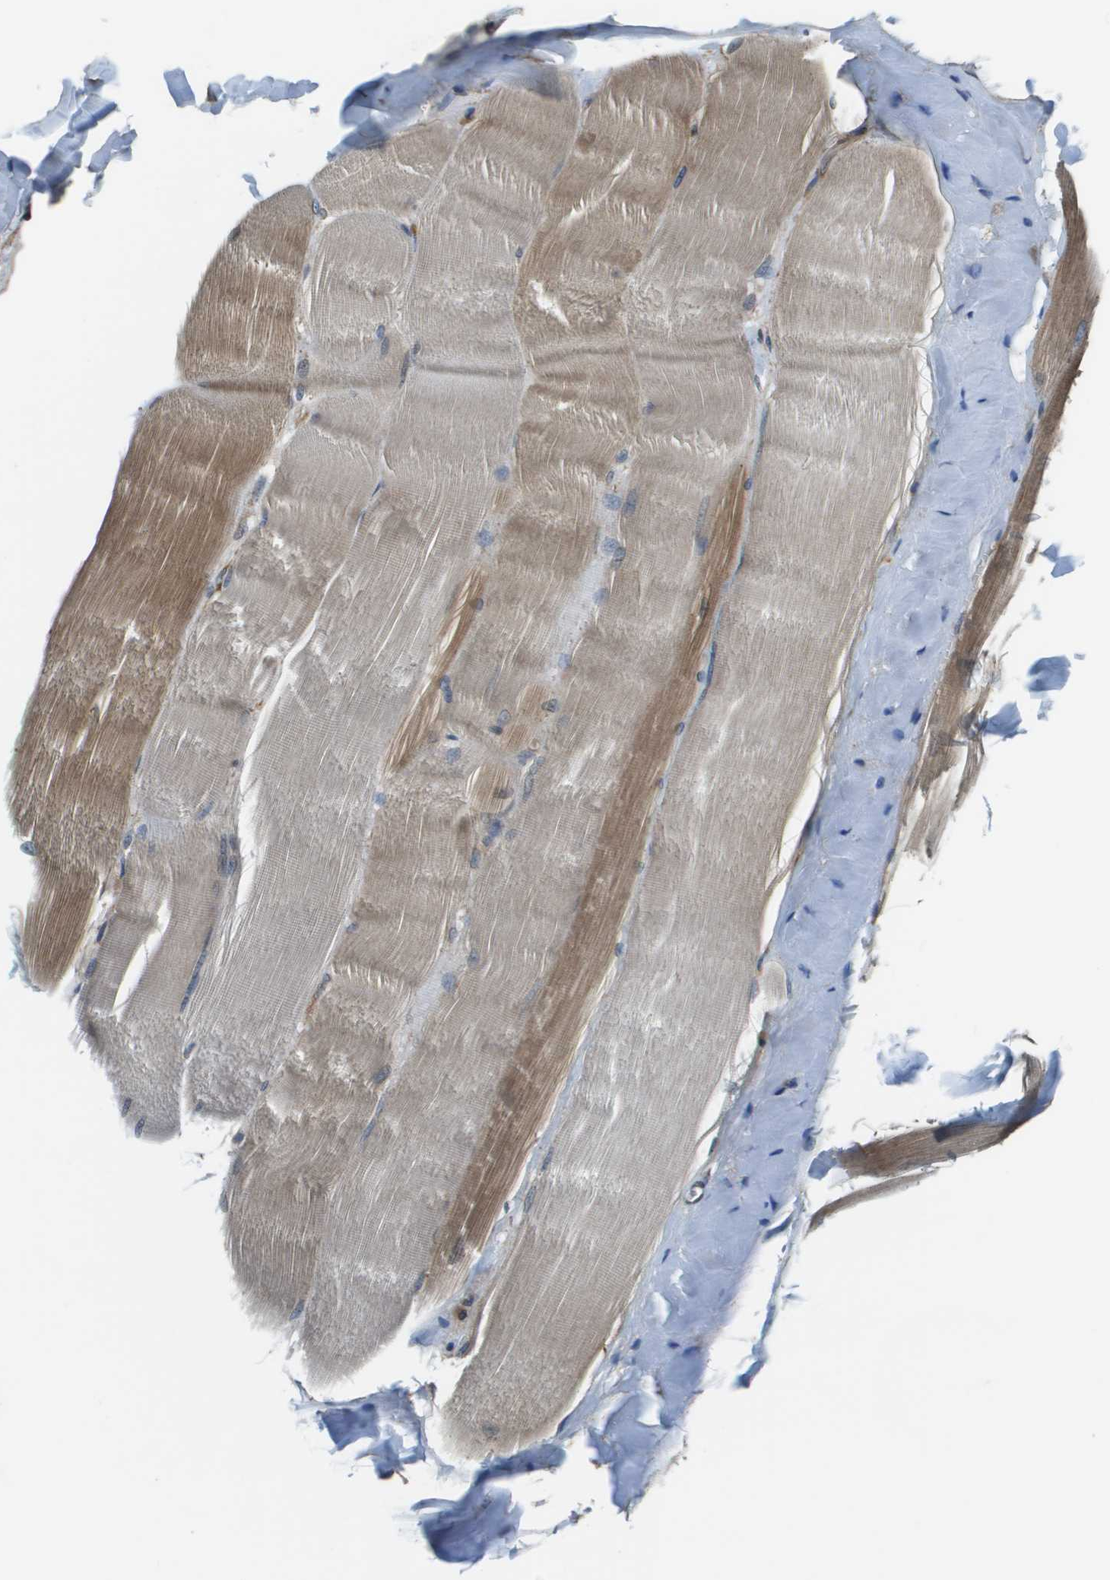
{"staining": {"intensity": "weak", "quantity": "25%-75%", "location": "cytoplasmic/membranous"}, "tissue": "skeletal muscle", "cell_type": "Myocytes", "image_type": "normal", "snomed": [{"axis": "morphology", "description": "Normal tissue, NOS"}, {"axis": "morphology", "description": "Squamous cell carcinoma, NOS"}, {"axis": "topography", "description": "Skeletal muscle"}], "caption": "Weak cytoplasmic/membranous protein positivity is identified in about 25%-75% of myocytes in skeletal muscle. The staining was performed using DAB (3,3'-diaminobenzidine), with brown indicating positive protein expression. Nuclei are stained blue with hematoxylin.", "gene": "SEC62", "patient": {"sex": "male", "age": 51}}